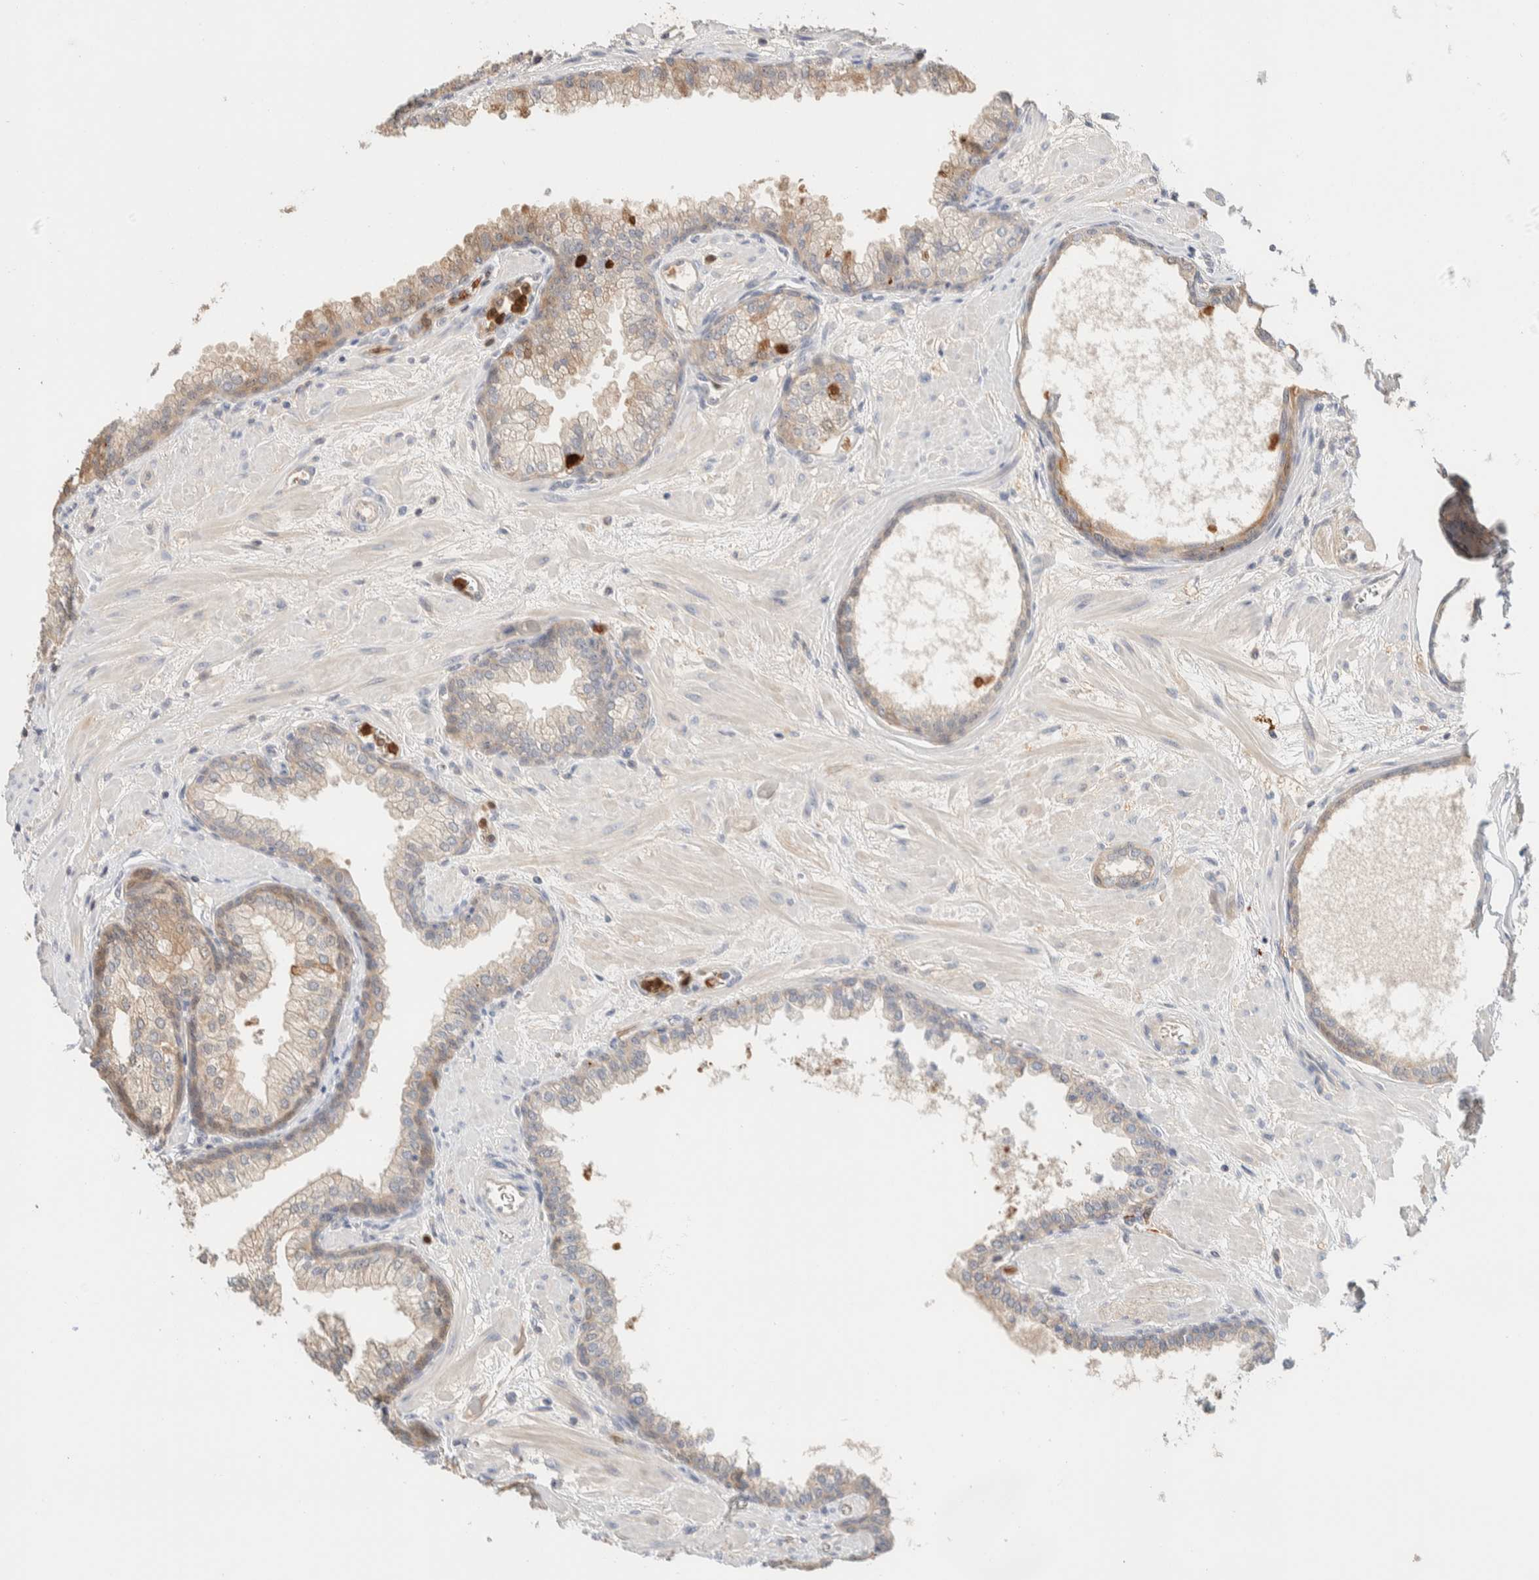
{"staining": {"intensity": "weak", "quantity": "25%-75%", "location": "cytoplasmic/membranous"}, "tissue": "prostate", "cell_type": "Glandular cells", "image_type": "normal", "snomed": [{"axis": "morphology", "description": "Normal tissue, NOS"}, {"axis": "morphology", "description": "Urothelial carcinoma, Low grade"}, {"axis": "topography", "description": "Urinary bladder"}, {"axis": "topography", "description": "Prostate"}], "caption": "Weak cytoplasmic/membranous protein positivity is seen in approximately 25%-75% of glandular cells in prostate. (Stains: DAB in brown, nuclei in blue, Microscopy: brightfield microscopy at high magnification).", "gene": "SETD4", "patient": {"sex": "male", "age": 60}}